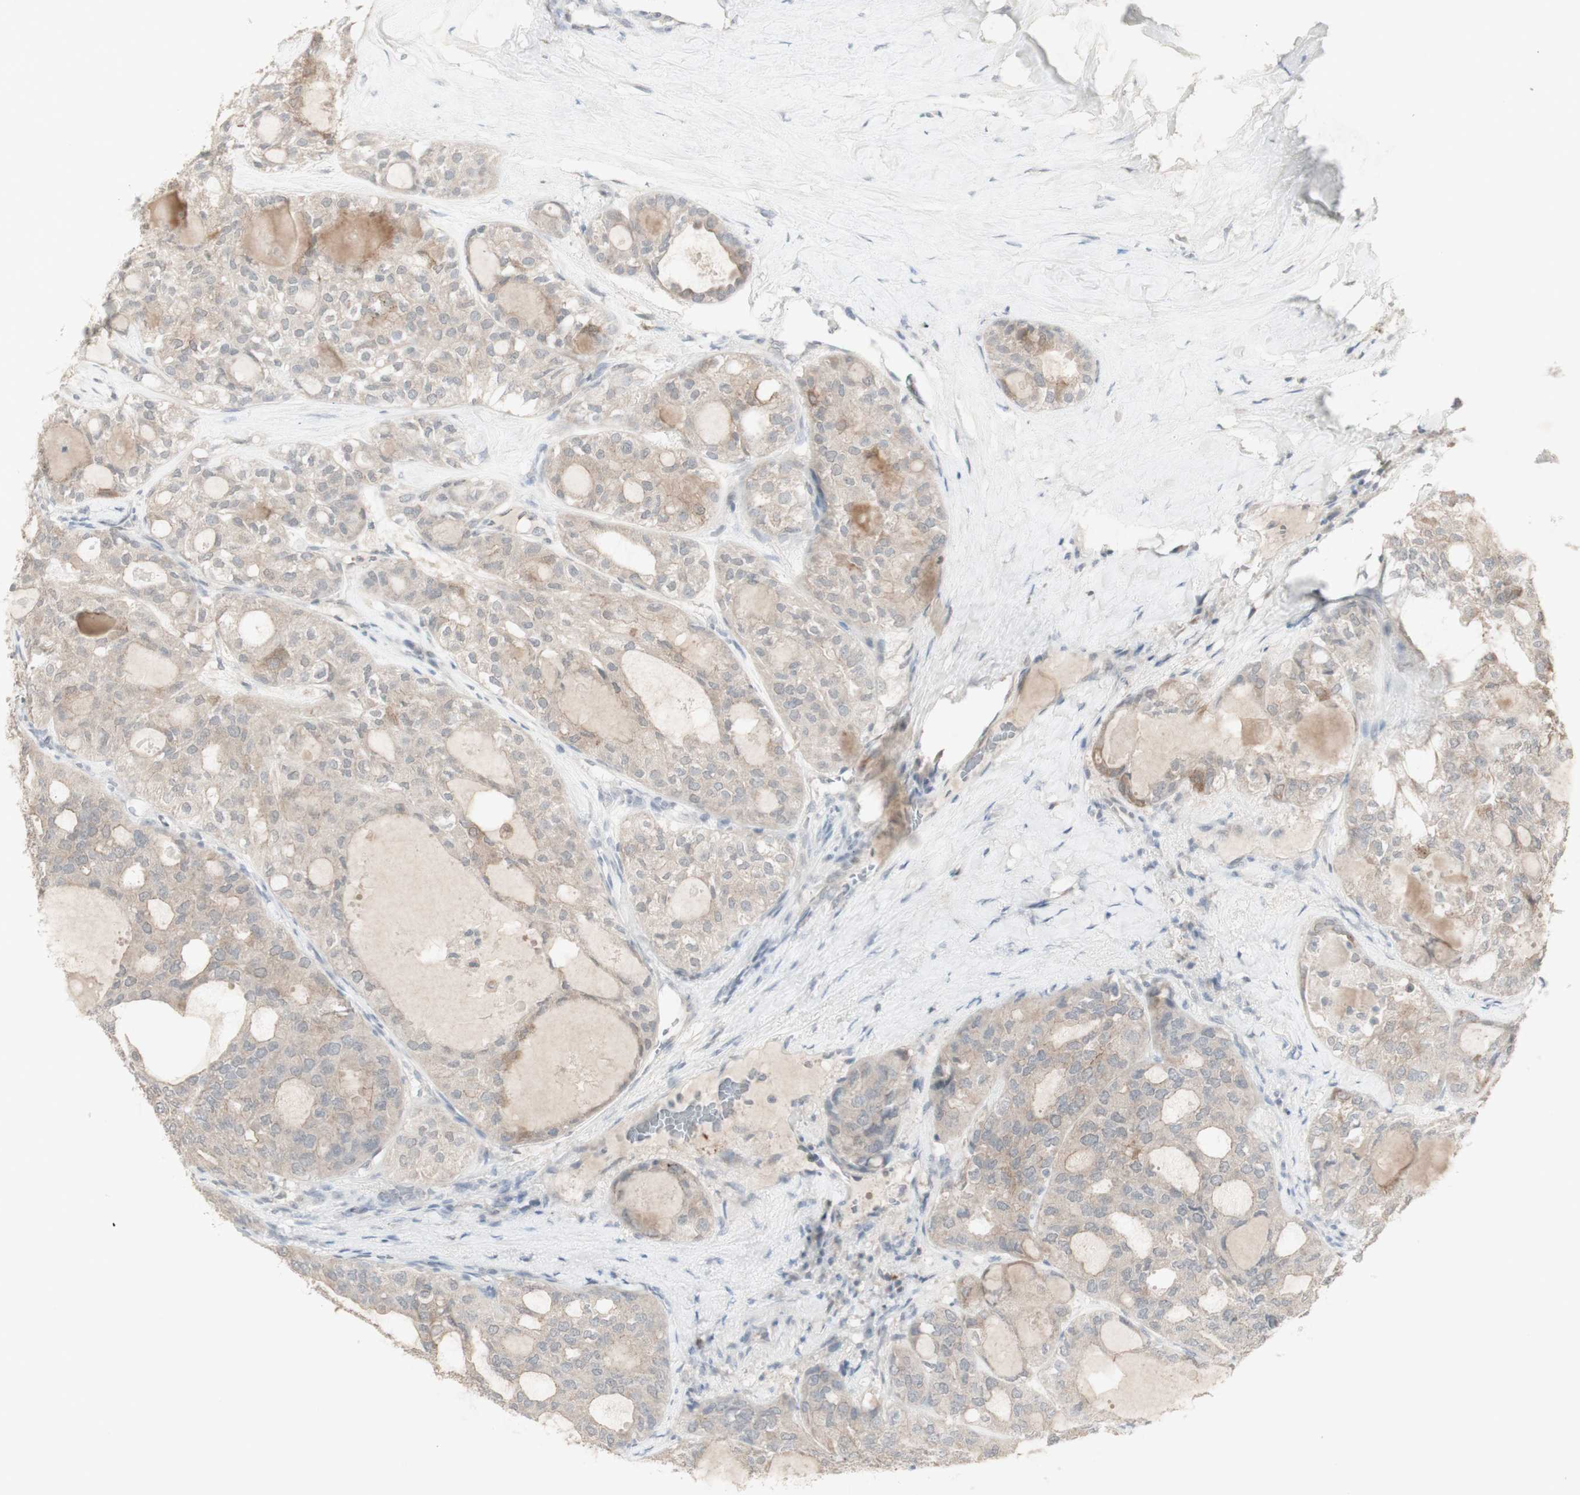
{"staining": {"intensity": "moderate", "quantity": ">75%", "location": "cytoplasmic/membranous"}, "tissue": "thyroid cancer", "cell_type": "Tumor cells", "image_type": "cancer", "snomed": [{"axis": "morphology", "description": "Follicular adenoma carcinoma, NOS"}, {"axis": "topography", "description": "Thyroid gland"}], "caption": "An immunohistochemistry image of neoplastic tissue is shown. Protein staining in brown shows moderate cytoplasmic/membranous positivity in follicular adenoma carcinoma (thyroid) within tumor cells. The protein is stained brown, and the nuclei are stained in blue (DAB IHC with brightfield microscopy, high magnification).", "gene": "C1orf116", "patient": {"sex": "male", "age": 75}}